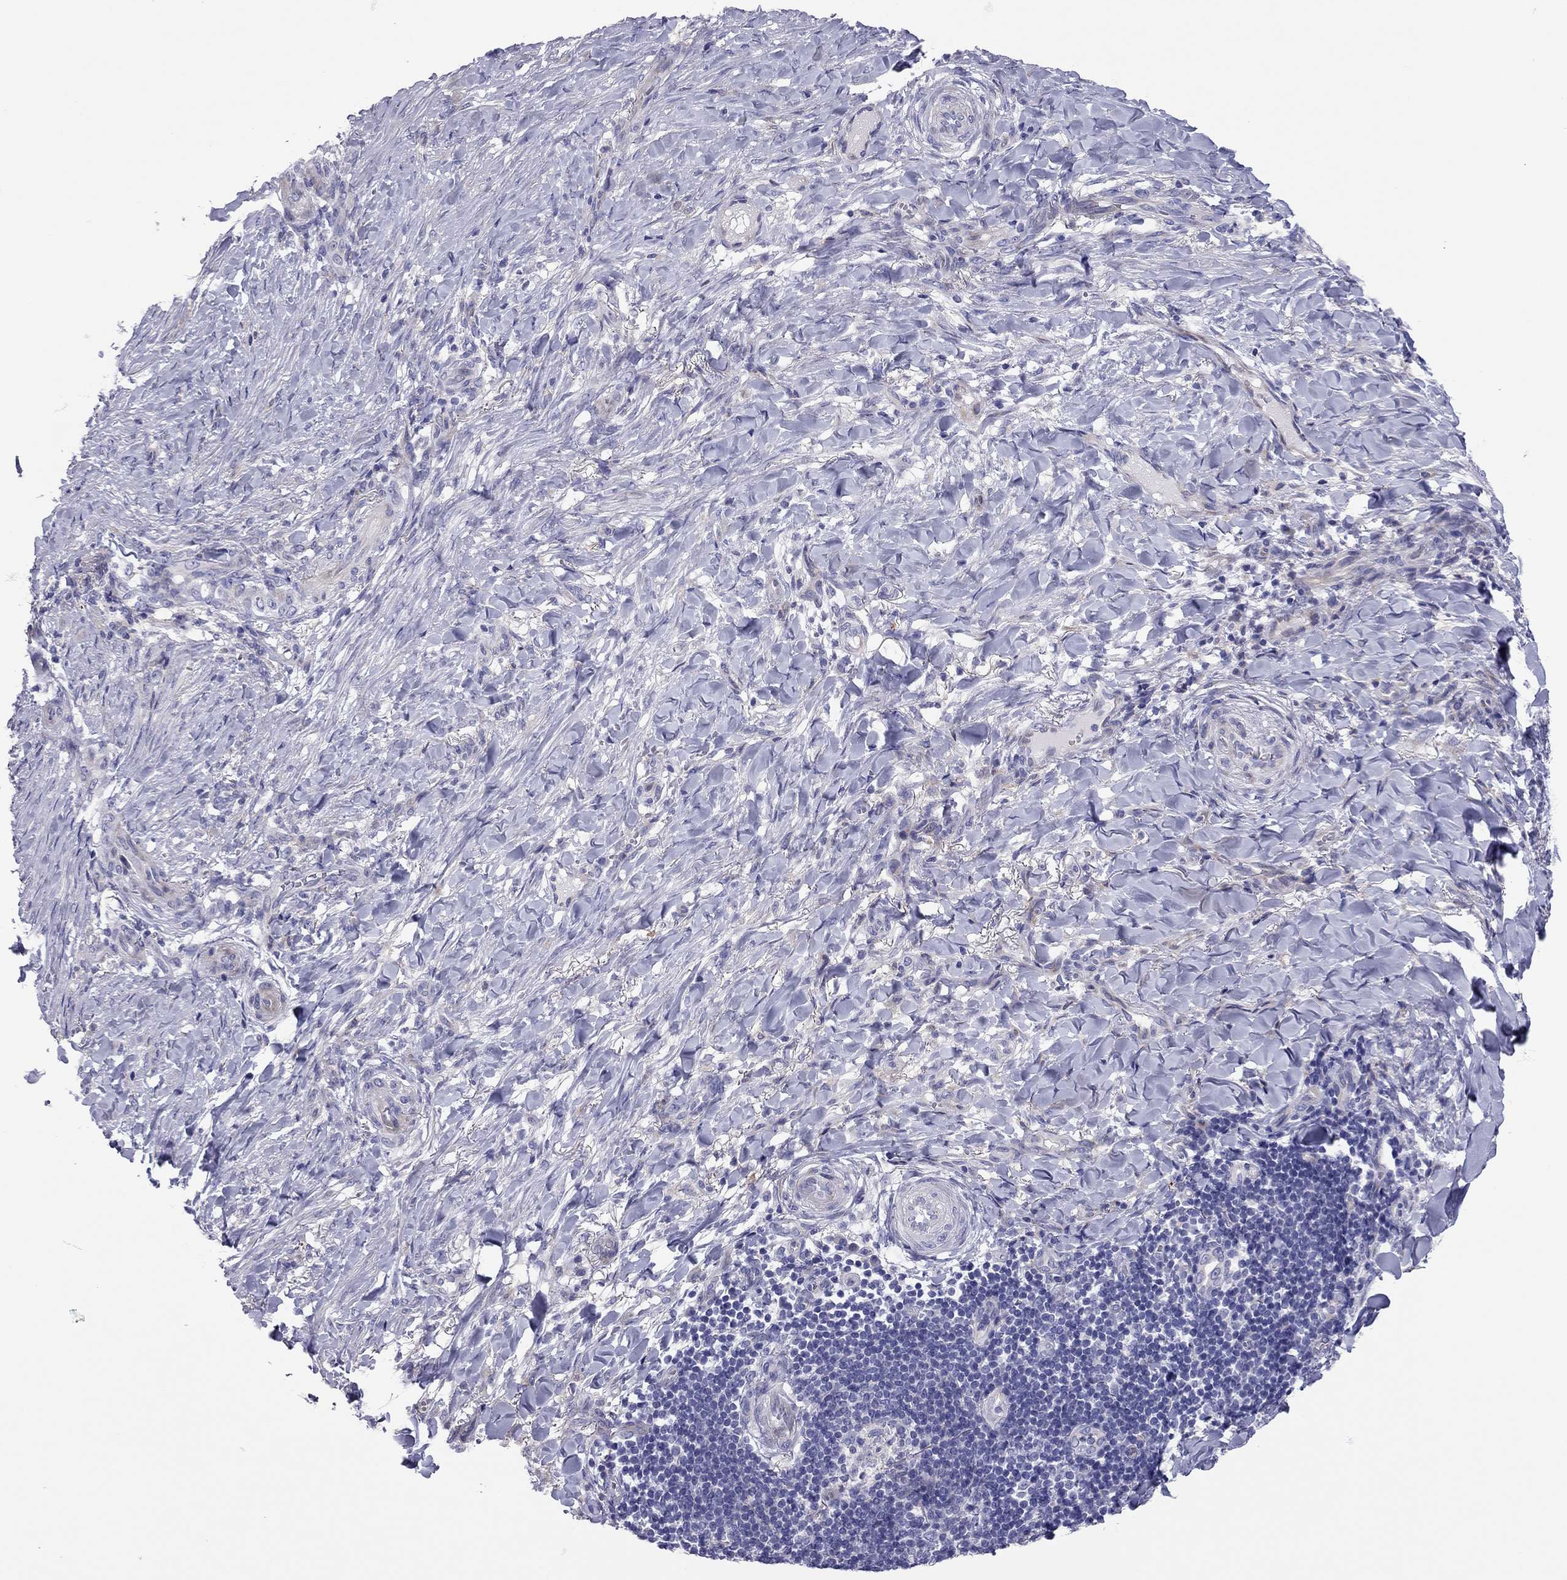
{"staining": {"intensity": "negative", "quantity": "none", "location": "none"}, "tissue": "skin cancer", "cell_type": "Tumor cells", "image_type": "cancer", "snomed": [{"axis": "morphology", "description": "Basal cell carcinoma"}, {"axis": "topography", "description": "Skin"}], "caption": "DAB (3,3'-diaminobenzidine) immunohistochemical staining of human skin basal cell carcinoma shows no significant expression in tumor cells.", "gene": "SCARB1", "patient": {"sex": "female", "age": 69}}